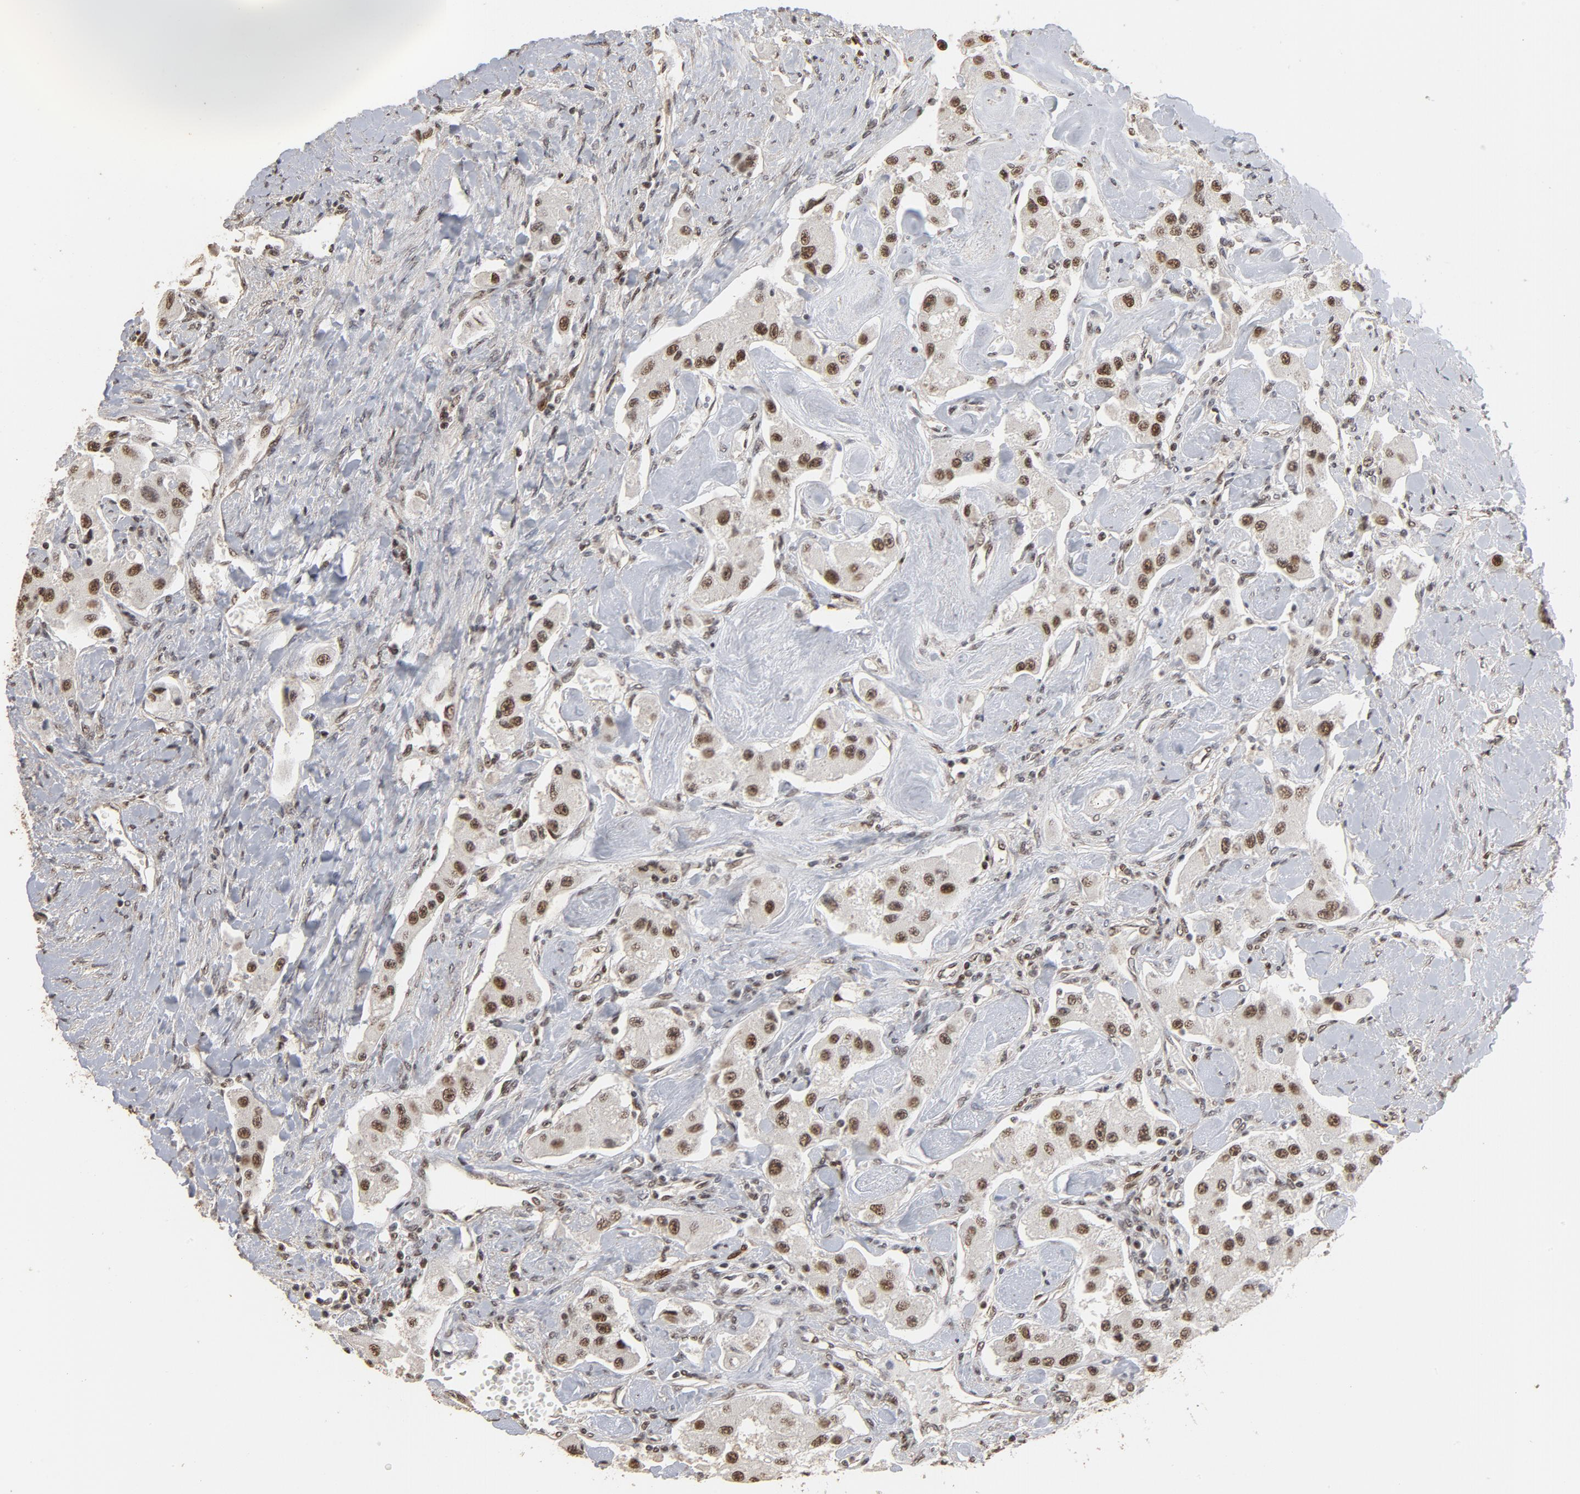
{"staining": {"intensity": "moderate", "quantity": ">75%", "location": "nuclear"}, "tissue": "carcinoid", "cell_type": "Tumor cells", "image_type": "cancer", "snomed": [{"axis": "morphology", "description": "Carcinoid, malignant, NOS"}, {"axis": "topography", "description": "Pancreas"}], "caption": "Immunohistochemical staining of human carcinoid (malignant) exhibits medium levels of moderate nuclear protein expression in approximately >75% of tumor cells.", "gene": "TP53RK", "patient": {"sex": "male", "age": 41}}